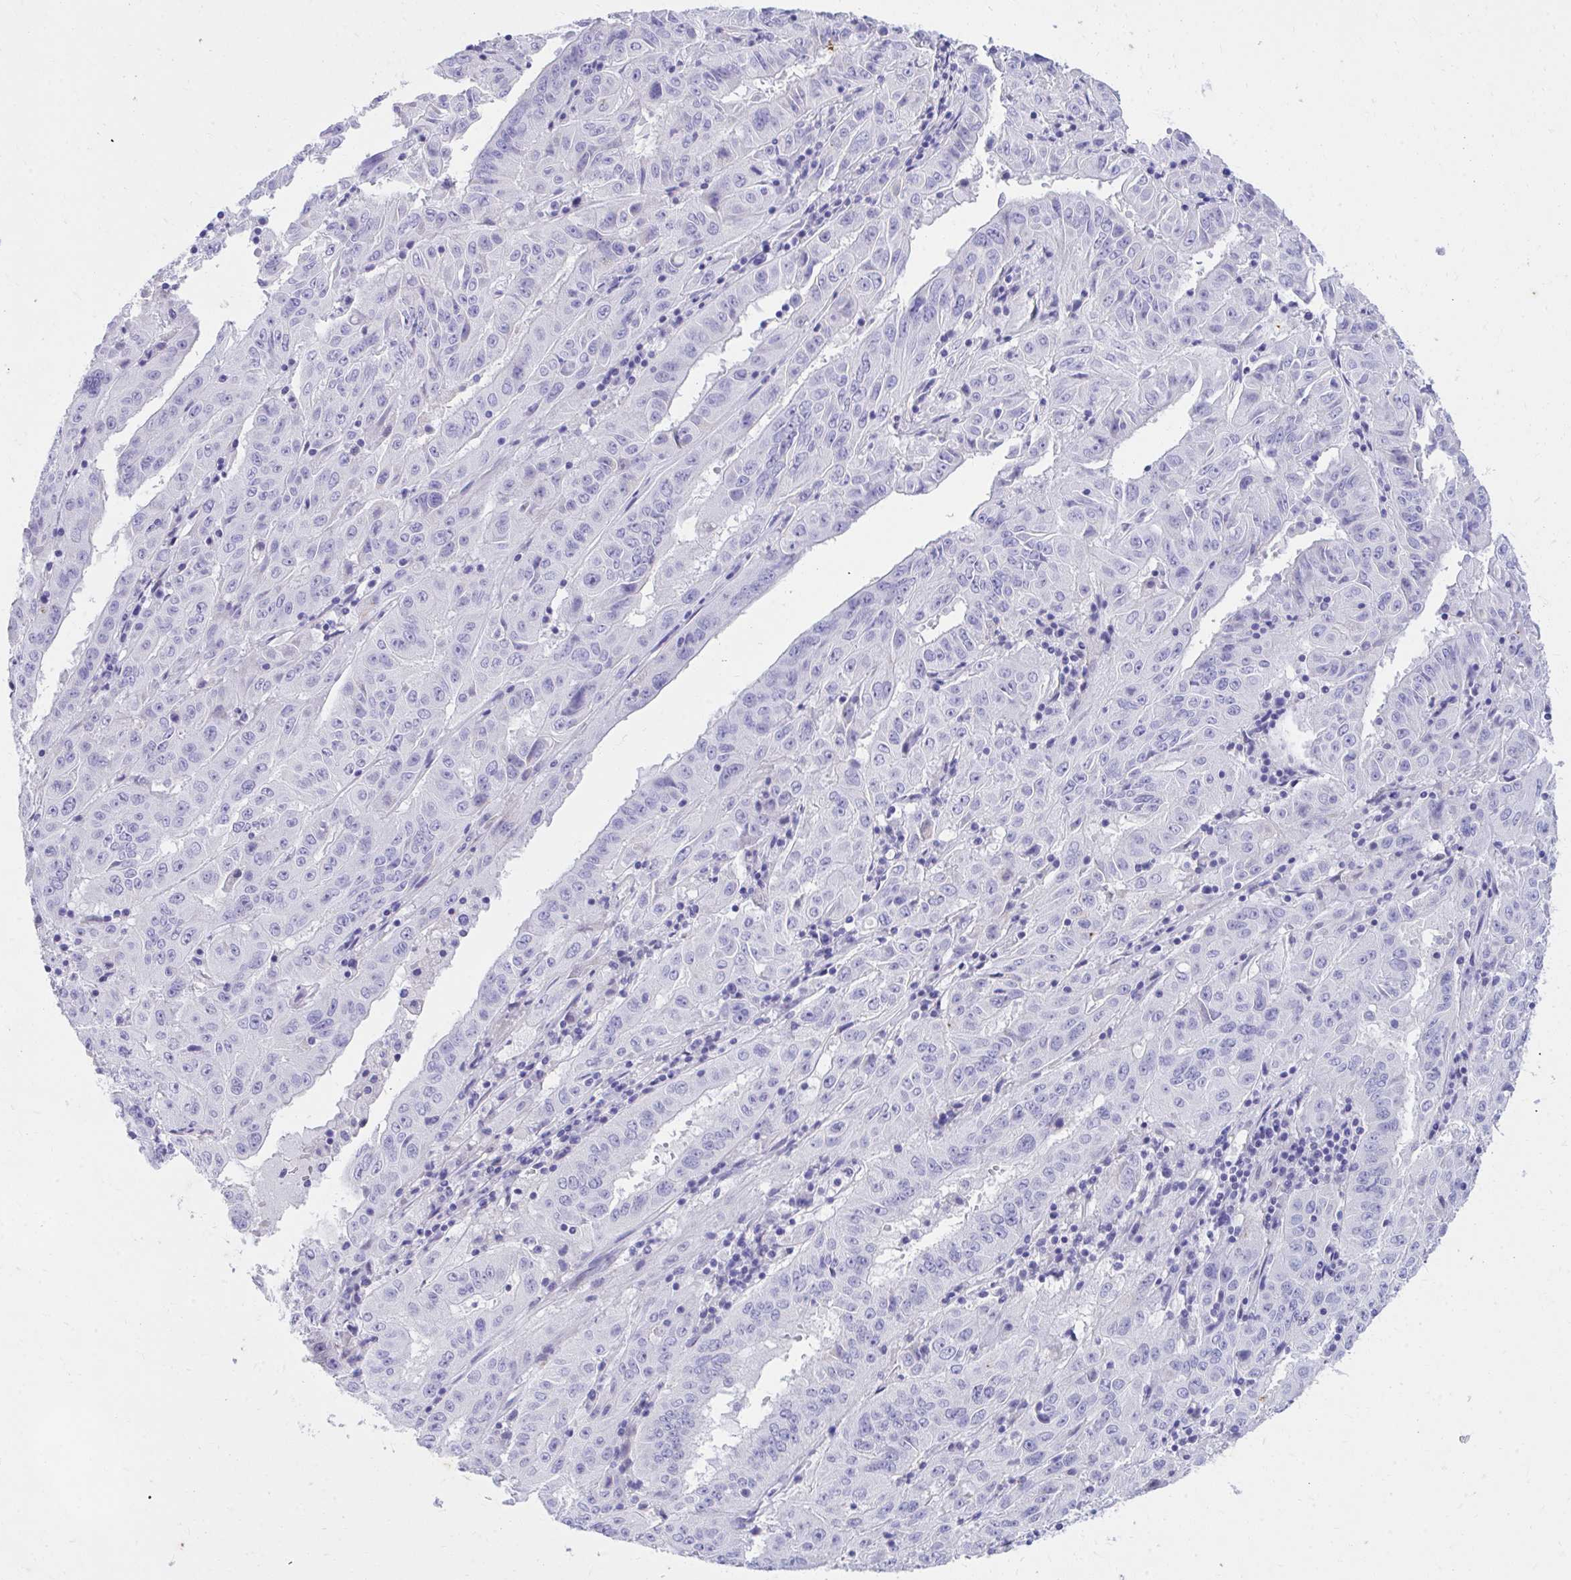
{"staining": {"intensity": "negative", "quantity": "none", "location": "none"}, "tissue": "pancreatic cancer", "cell_type": "Tumor cells", "image_type": "cancer", "snomed": [{"axis": "morphology", "description": "Adenocarcinoma, NOS"}, {"axis": "topography", "description": "Pancreas"}], "caption": "DAB (3,3'-diaminobenzidine) immunohistochemical staining of human pancreatic cancer displays no significant expression in tumor cells.", "gene": "KLK1", "patient": {"sex": "male", "age": 63}}